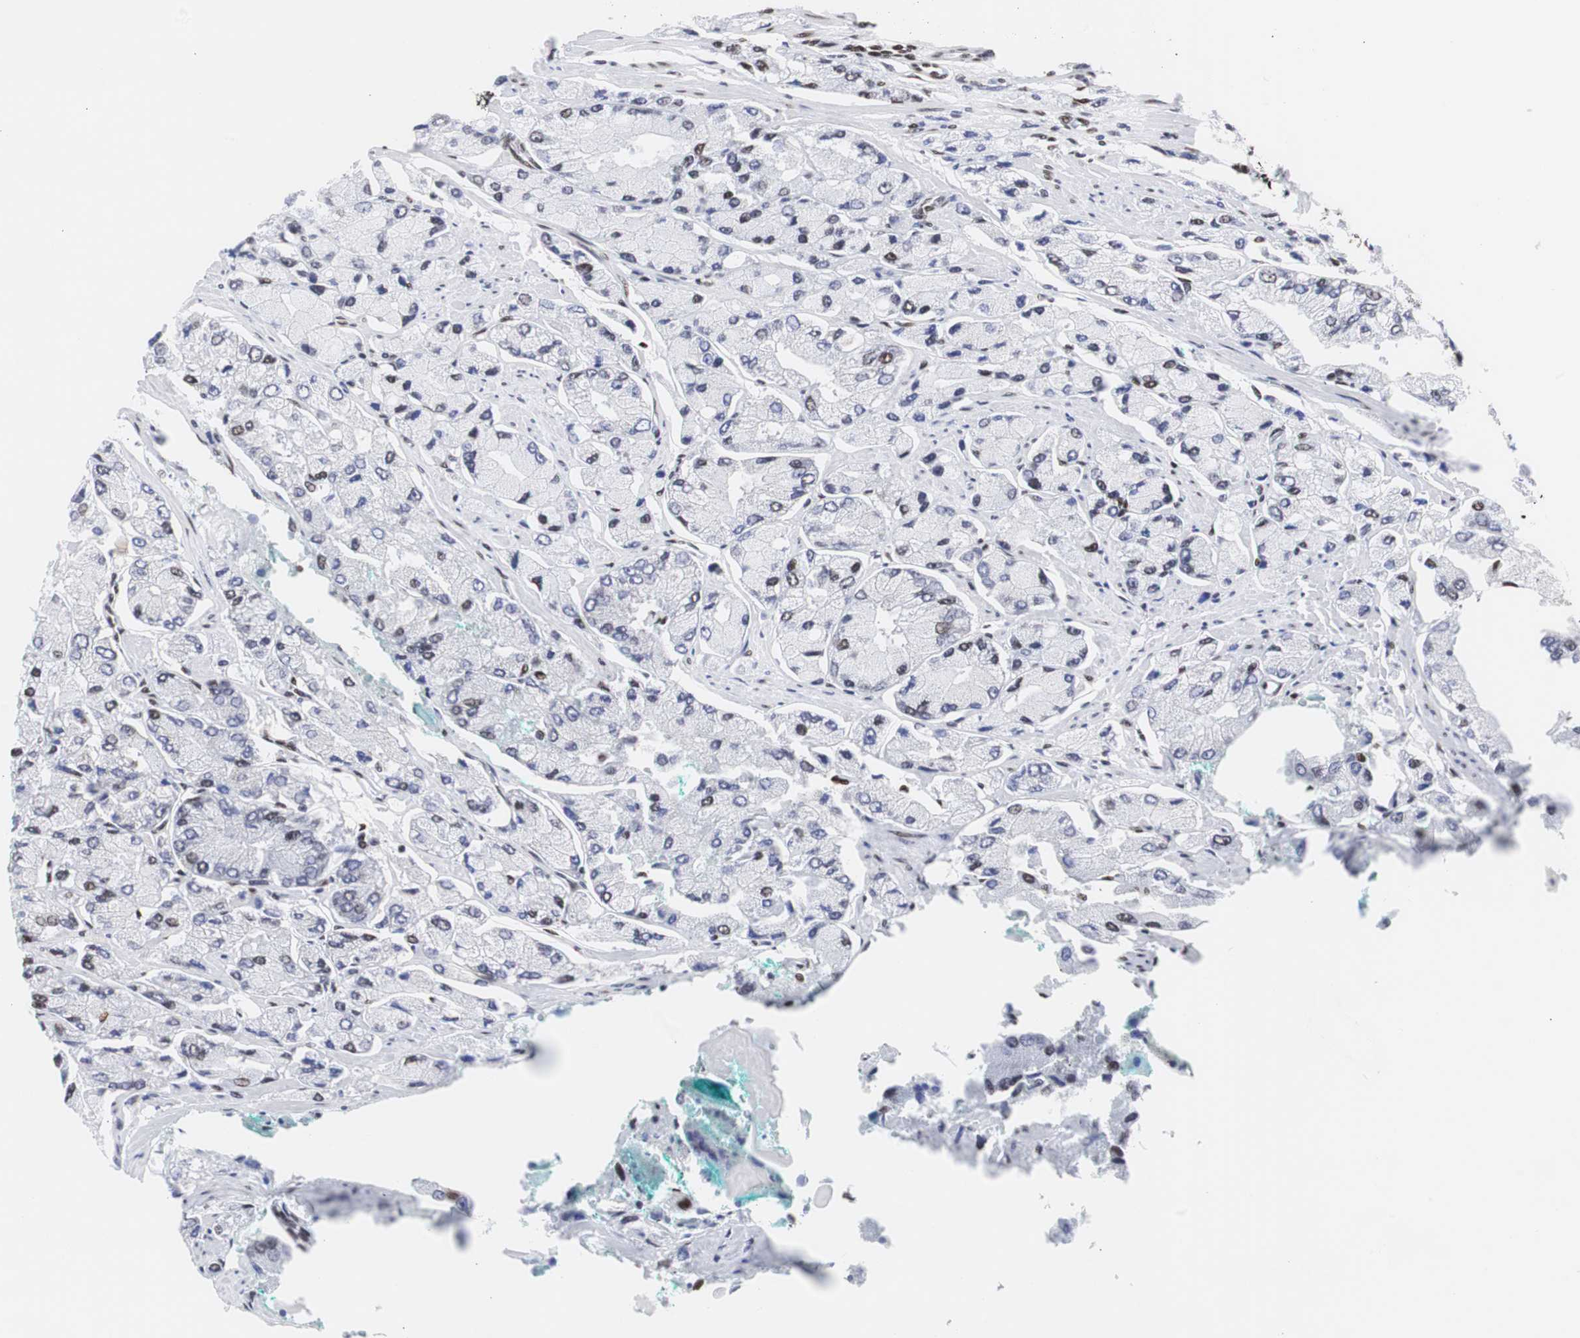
{"staining": {"intensity": "moderate", "quantity": "<25%", "location": "nuclear"}, "tissue": "prostate cancer", "cell_type": "Tumor cells", "image_type": "cancer", "snomed": [{"axis": "morphology", "description": "Adenocarcinoma, High grade"}, {"axis": "topography", "description": "Prostate"}], "caption": "High-grade adenocarcinoma (prostate) stained with DAB IHC exhibits low levels of moderate nuclear positivity in about <25% of tumor cells.", "gene": "HNRNPH2", "patient": {"sex": "male", "age": 58}}